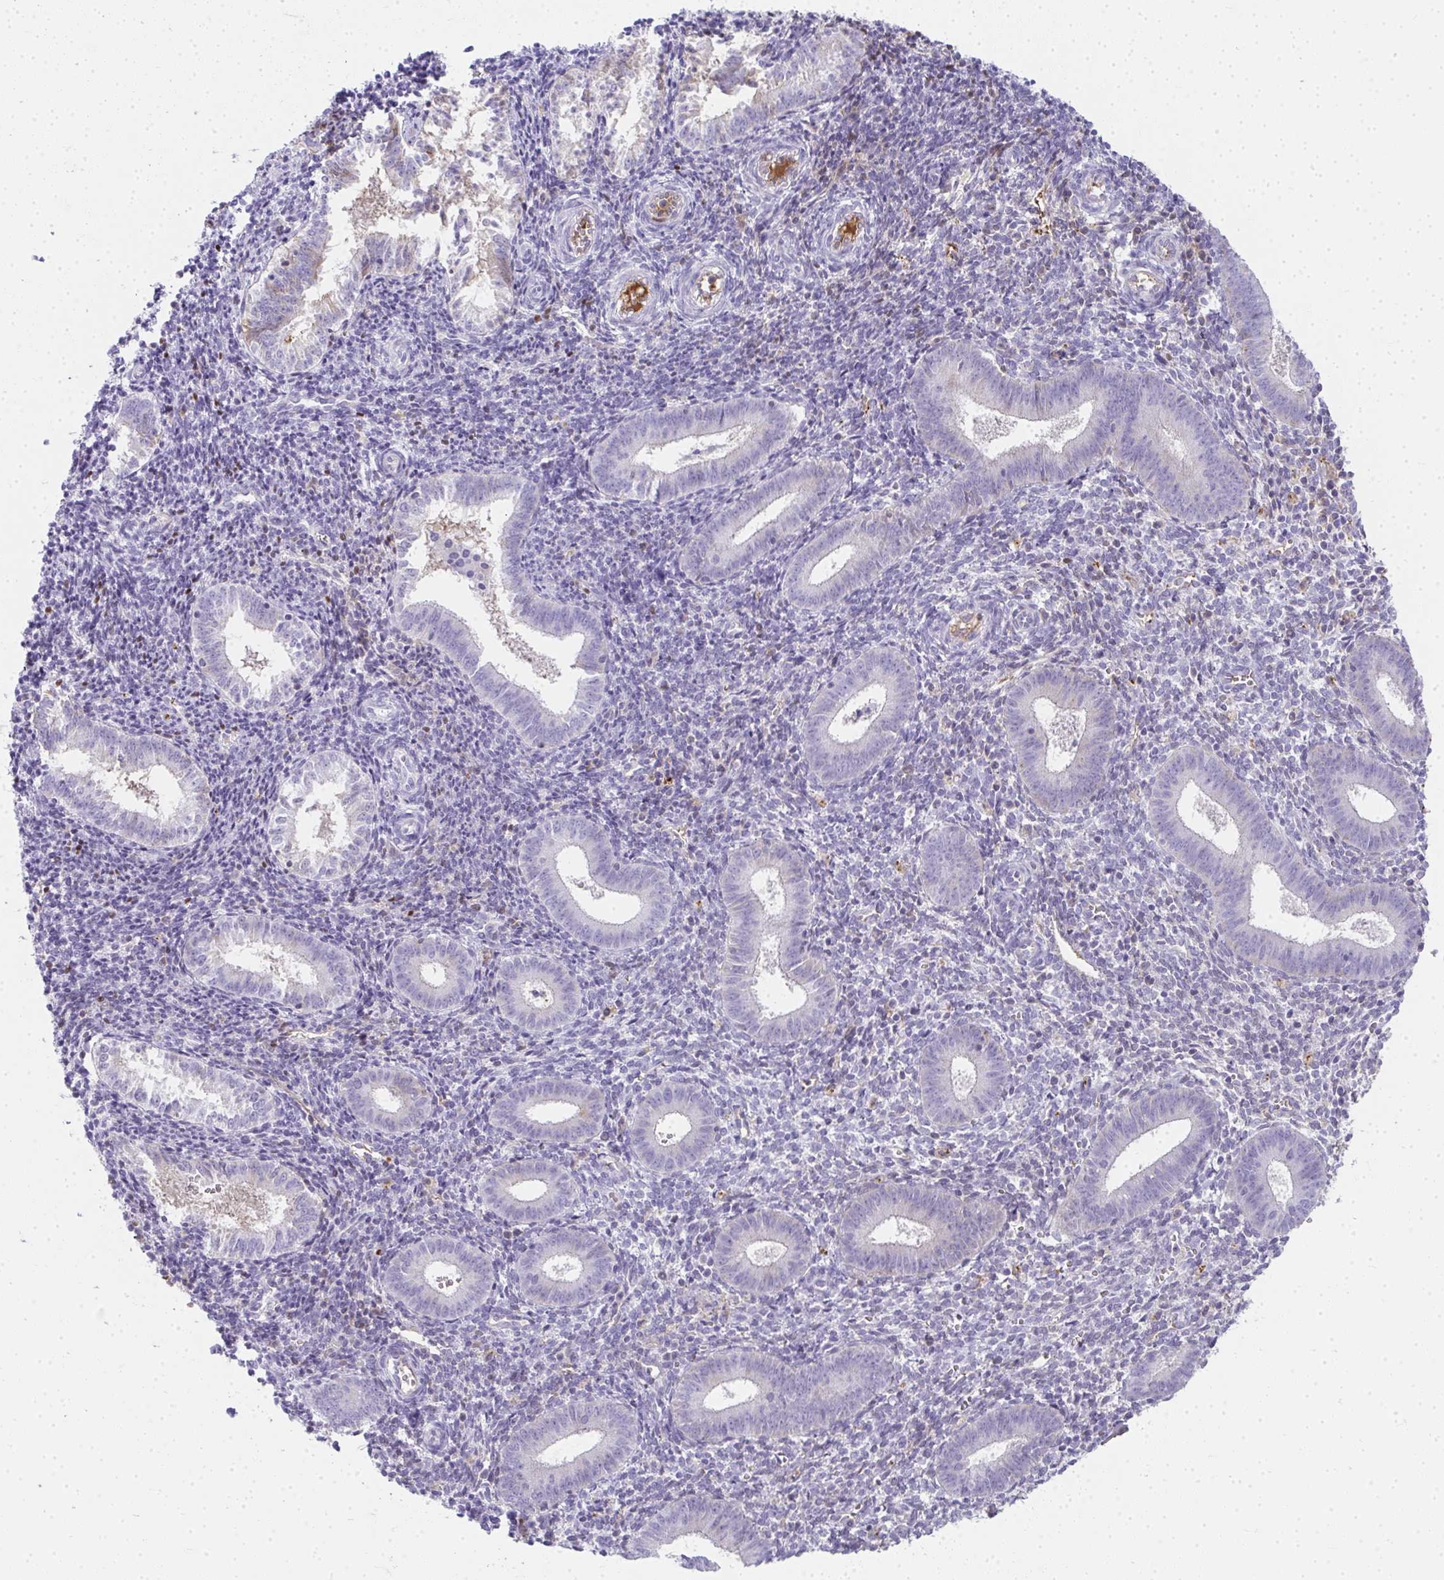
{"staining": {"intensity": "negative", "quantity": "none", "location": "none"}, "tissue": "endometrium", "cell_type": "Cells in endometrial stroma", "image_type": "normal", "snomed": [{"axis": "morphology", "description": "Normal tissue, NOS"}, {"axis": "topography", "description": "Endometrium"}], "caption": "Immunohistochemical staining of normal endometrium shows no significant positivity in cells in endometrial stroma.", "gene": "ZSWIM3", "patient": {"sex": "female", "age": 25}}